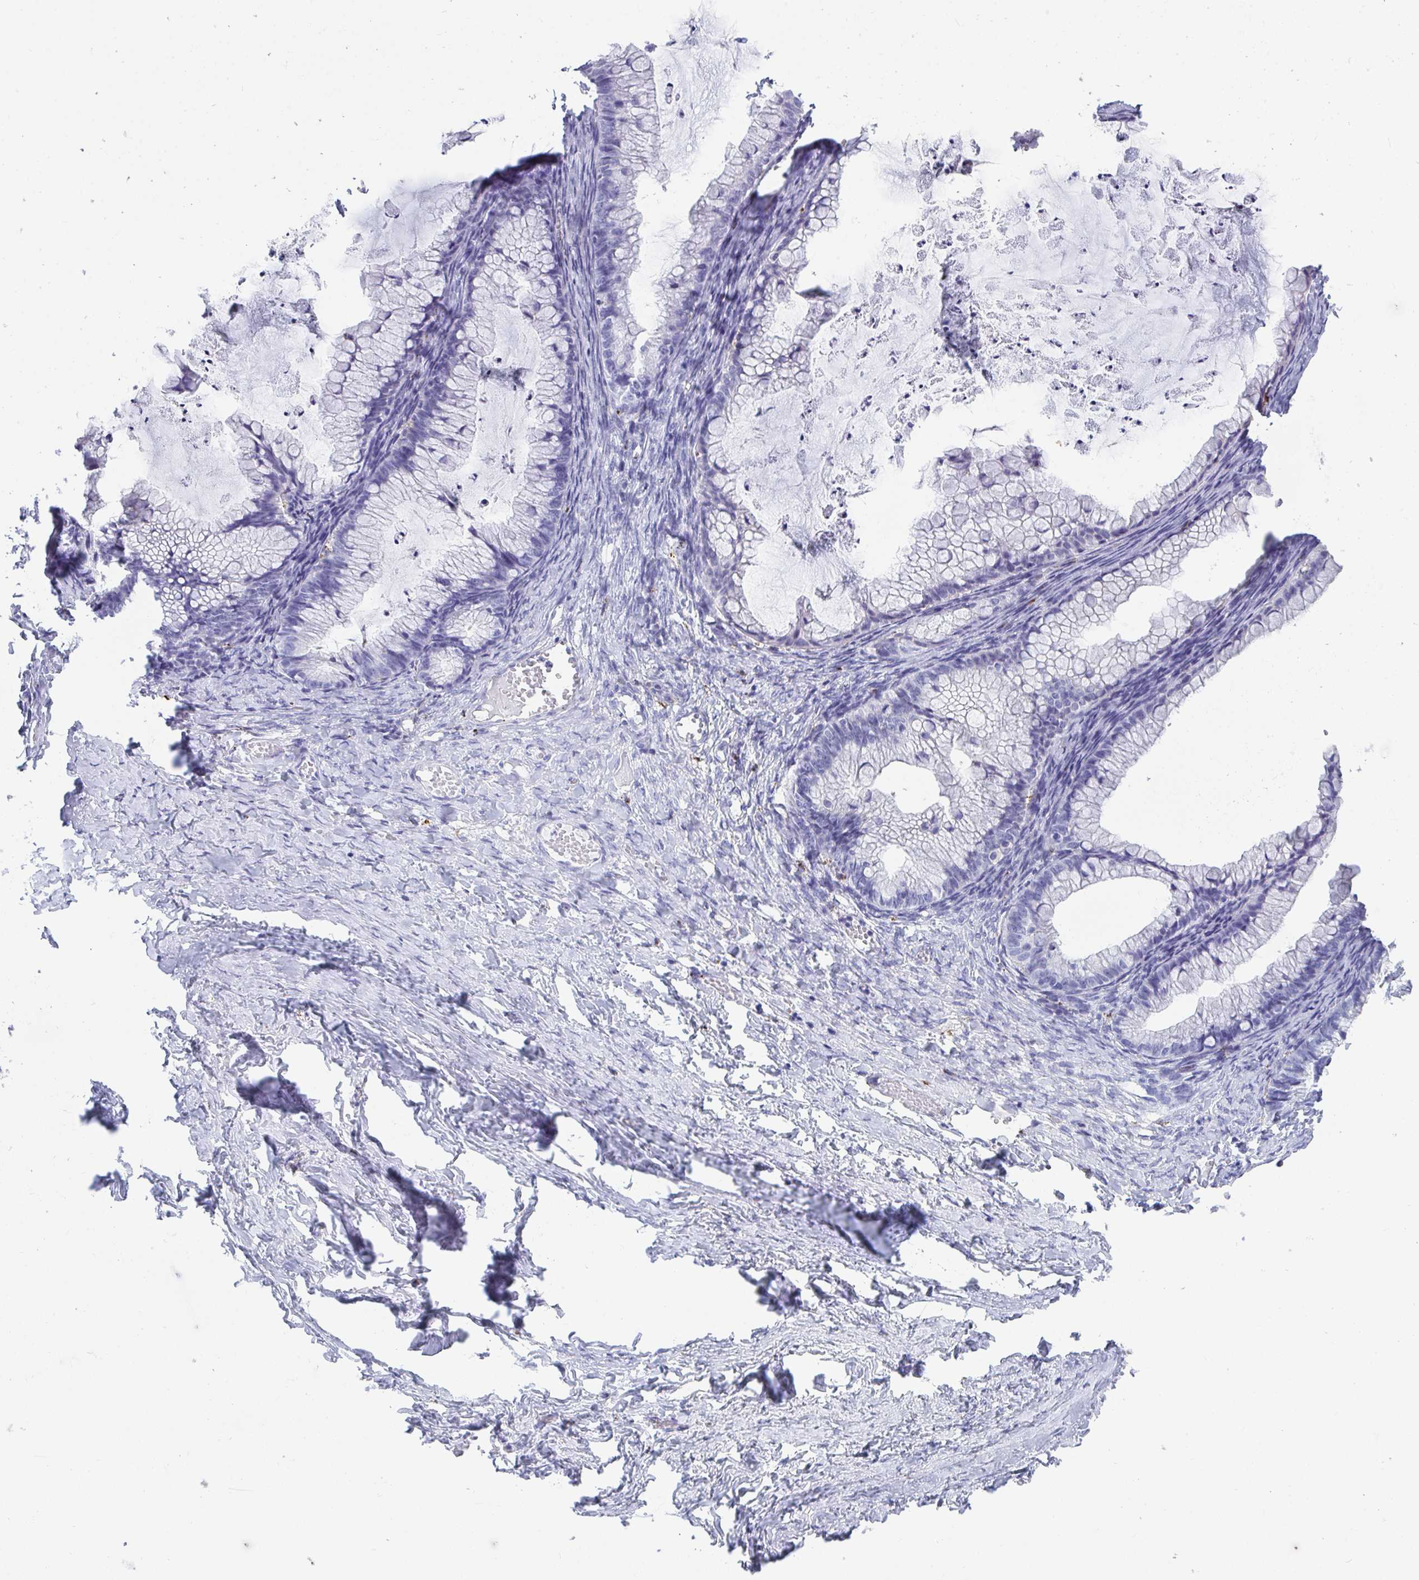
{"staining": {"intensity": "negative", "quantity": "none", "location": "none"}, "tissue": "ovarian cancer", "cell_type": "Tumor cells", "image_type": "cancer", "snomed": [{"axis": "morphology", "description": "Cystadenocarcinoma, mucinous, NOS"}, {"axis": "topography", "description": "Ovary"}], "caption": "A high-resolution histopathology image shows IHC staining of ovarian cancer (mucinous cystadenocarcinoma), which shows no significant staining in tumor cells.", "gene": "CPVL", "patient": {"sex": "female", "age": 35}}